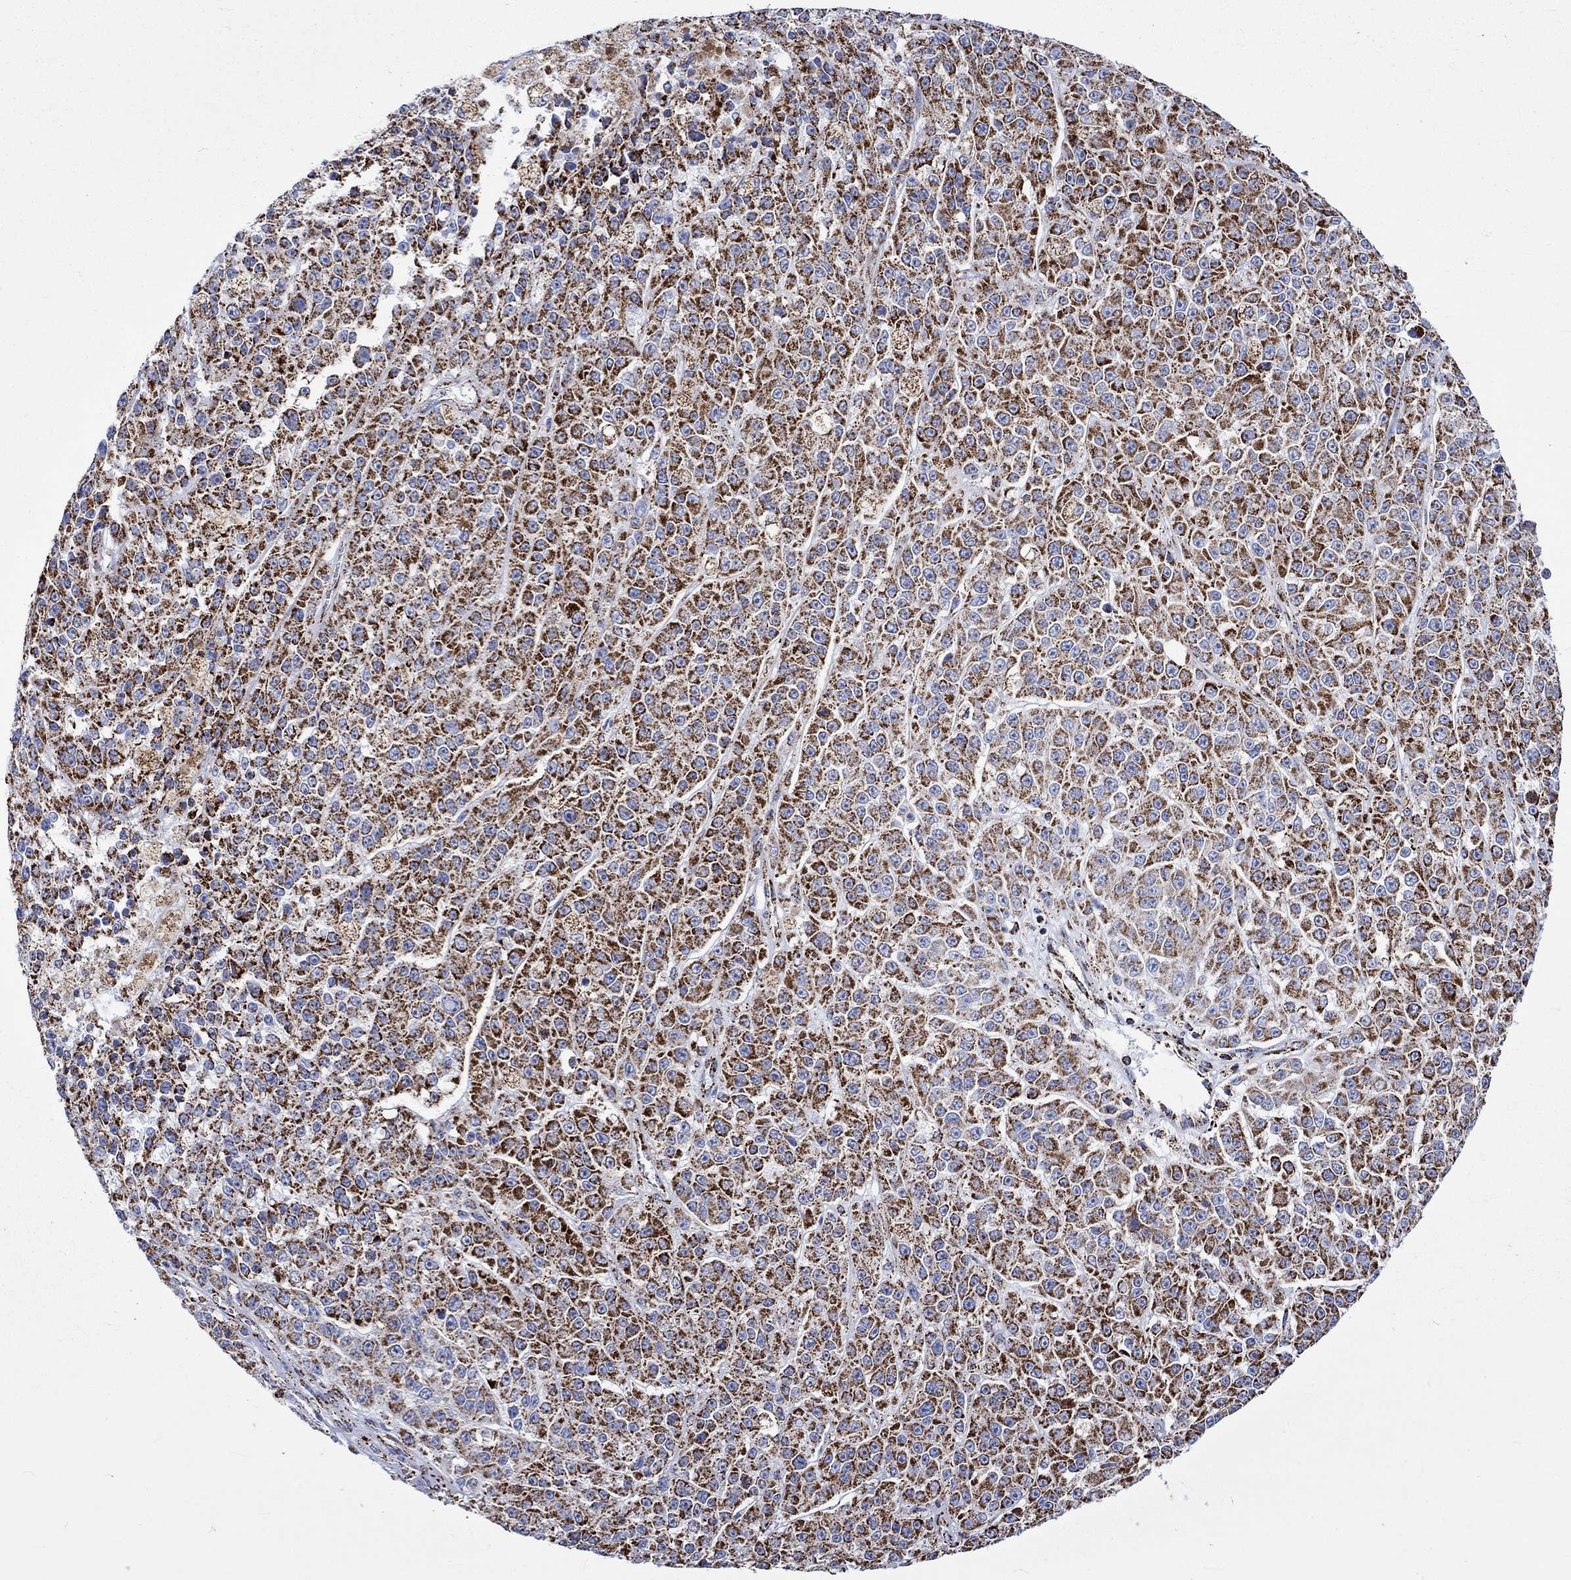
{"staining": {"intensity": "strong", "quantity": ">75%", "location": "cytoplasmic/membranous"}, "tissue": "melanoma", "cell_type": "Tumor cells", "image_type": "cancer", "snomed": [{"axis": "morphology", "description": "Malignant melanoma, NOS"}, {"axis": "topography", "description": "Skin"}], "caption": "Protein staining displays strong cytoplasmic/membranous staining in about >75% of tumor cells in malignant melanoma. The protein is shown in brown color, while the nuclei are stained blue.", "gene": "RCE1", "patient": {"sex": "female", "age": 58}}